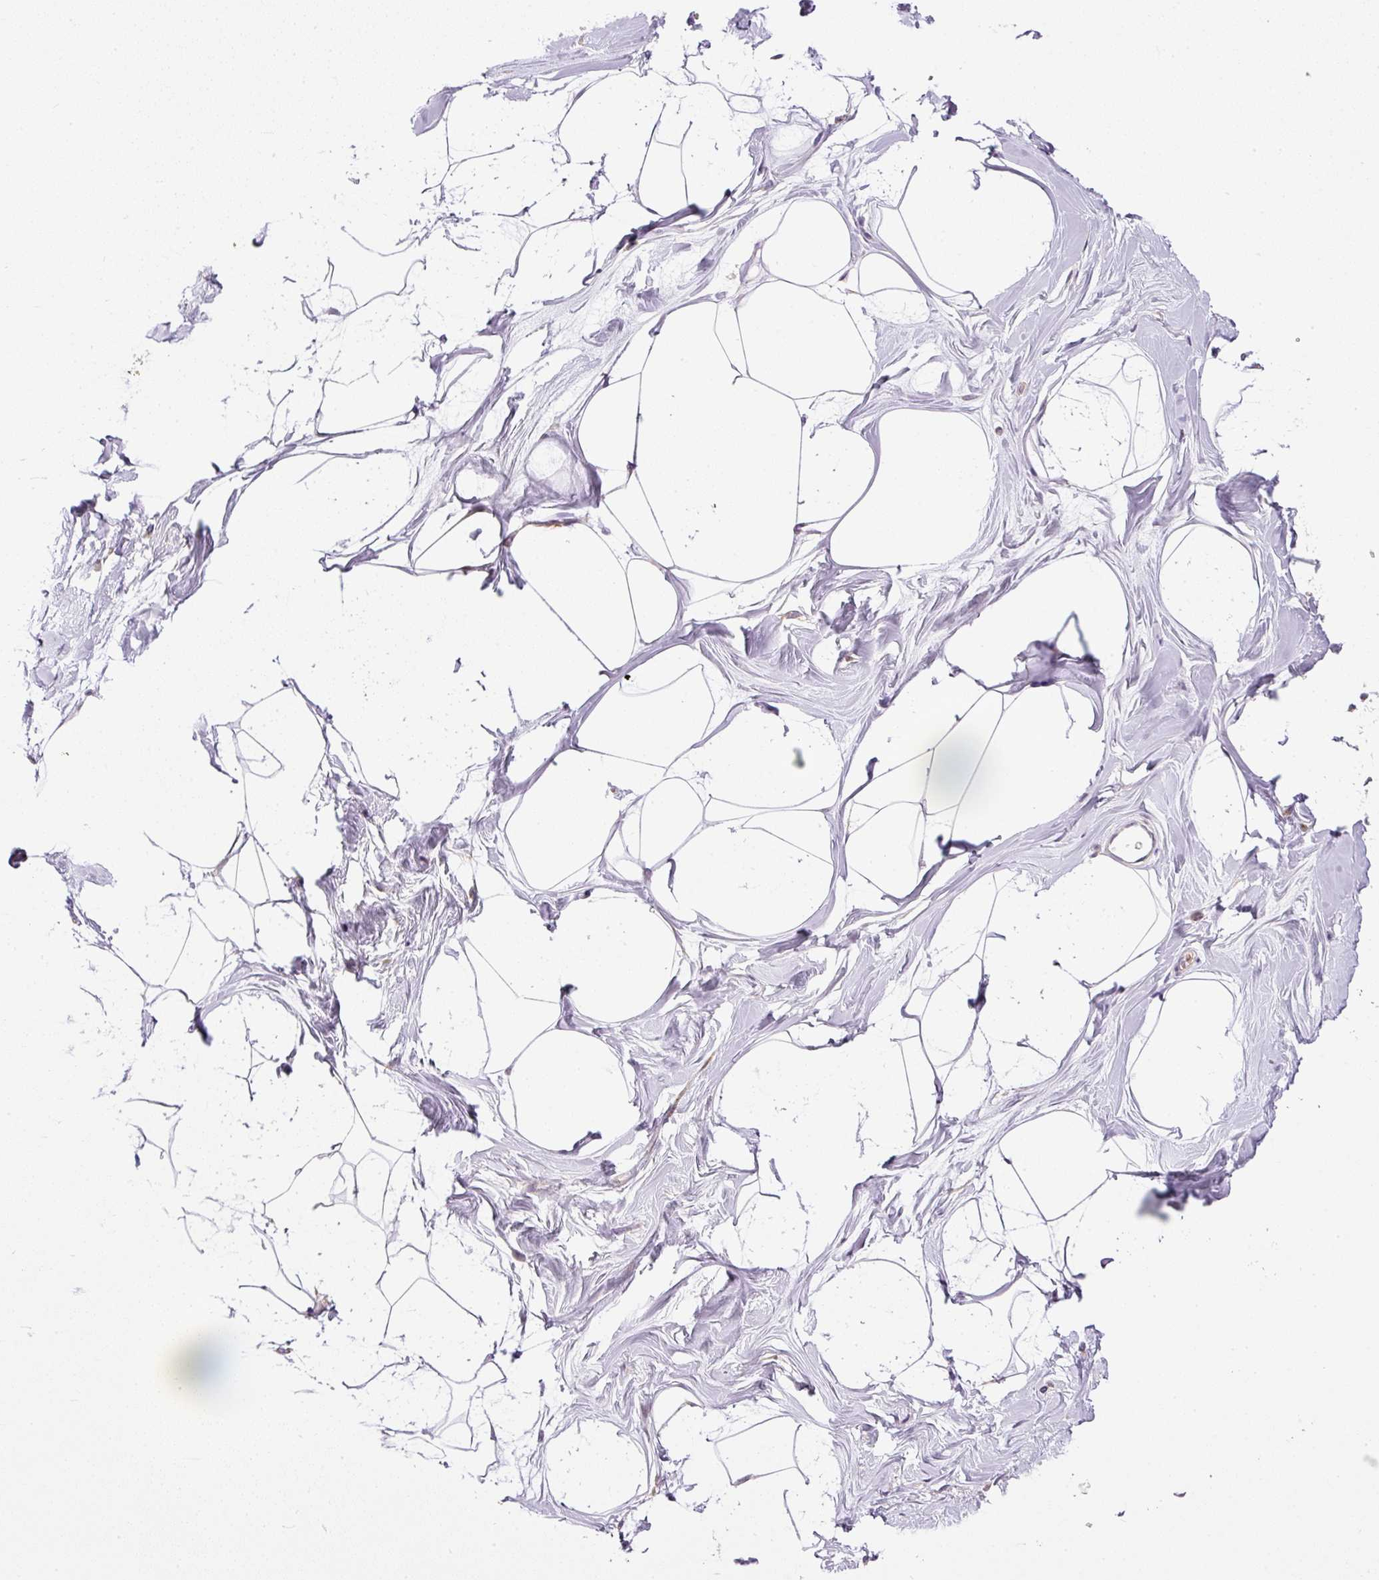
{"staining": {"intensity": "negative", "quantity": "none", "location": "none"}, "tissue": "breast", "cell_type": "Adipocytes", "image_type": "normal", "snomed": [{"axis": "morphology", "description": "Normal tissue, NOS"}, {"axis": "topography", "description": "Breast"}], "caption": "The photomicrograph displays no staining of adipocytes in unremarkable breast. (Brightfield microscopy of DAB (3,3'-diaminobenzidine) immunohistochemistry (IHC) at high magnification).", "gene": "TBC1D2B", "patient": {"sex": "female", "age": 45}}